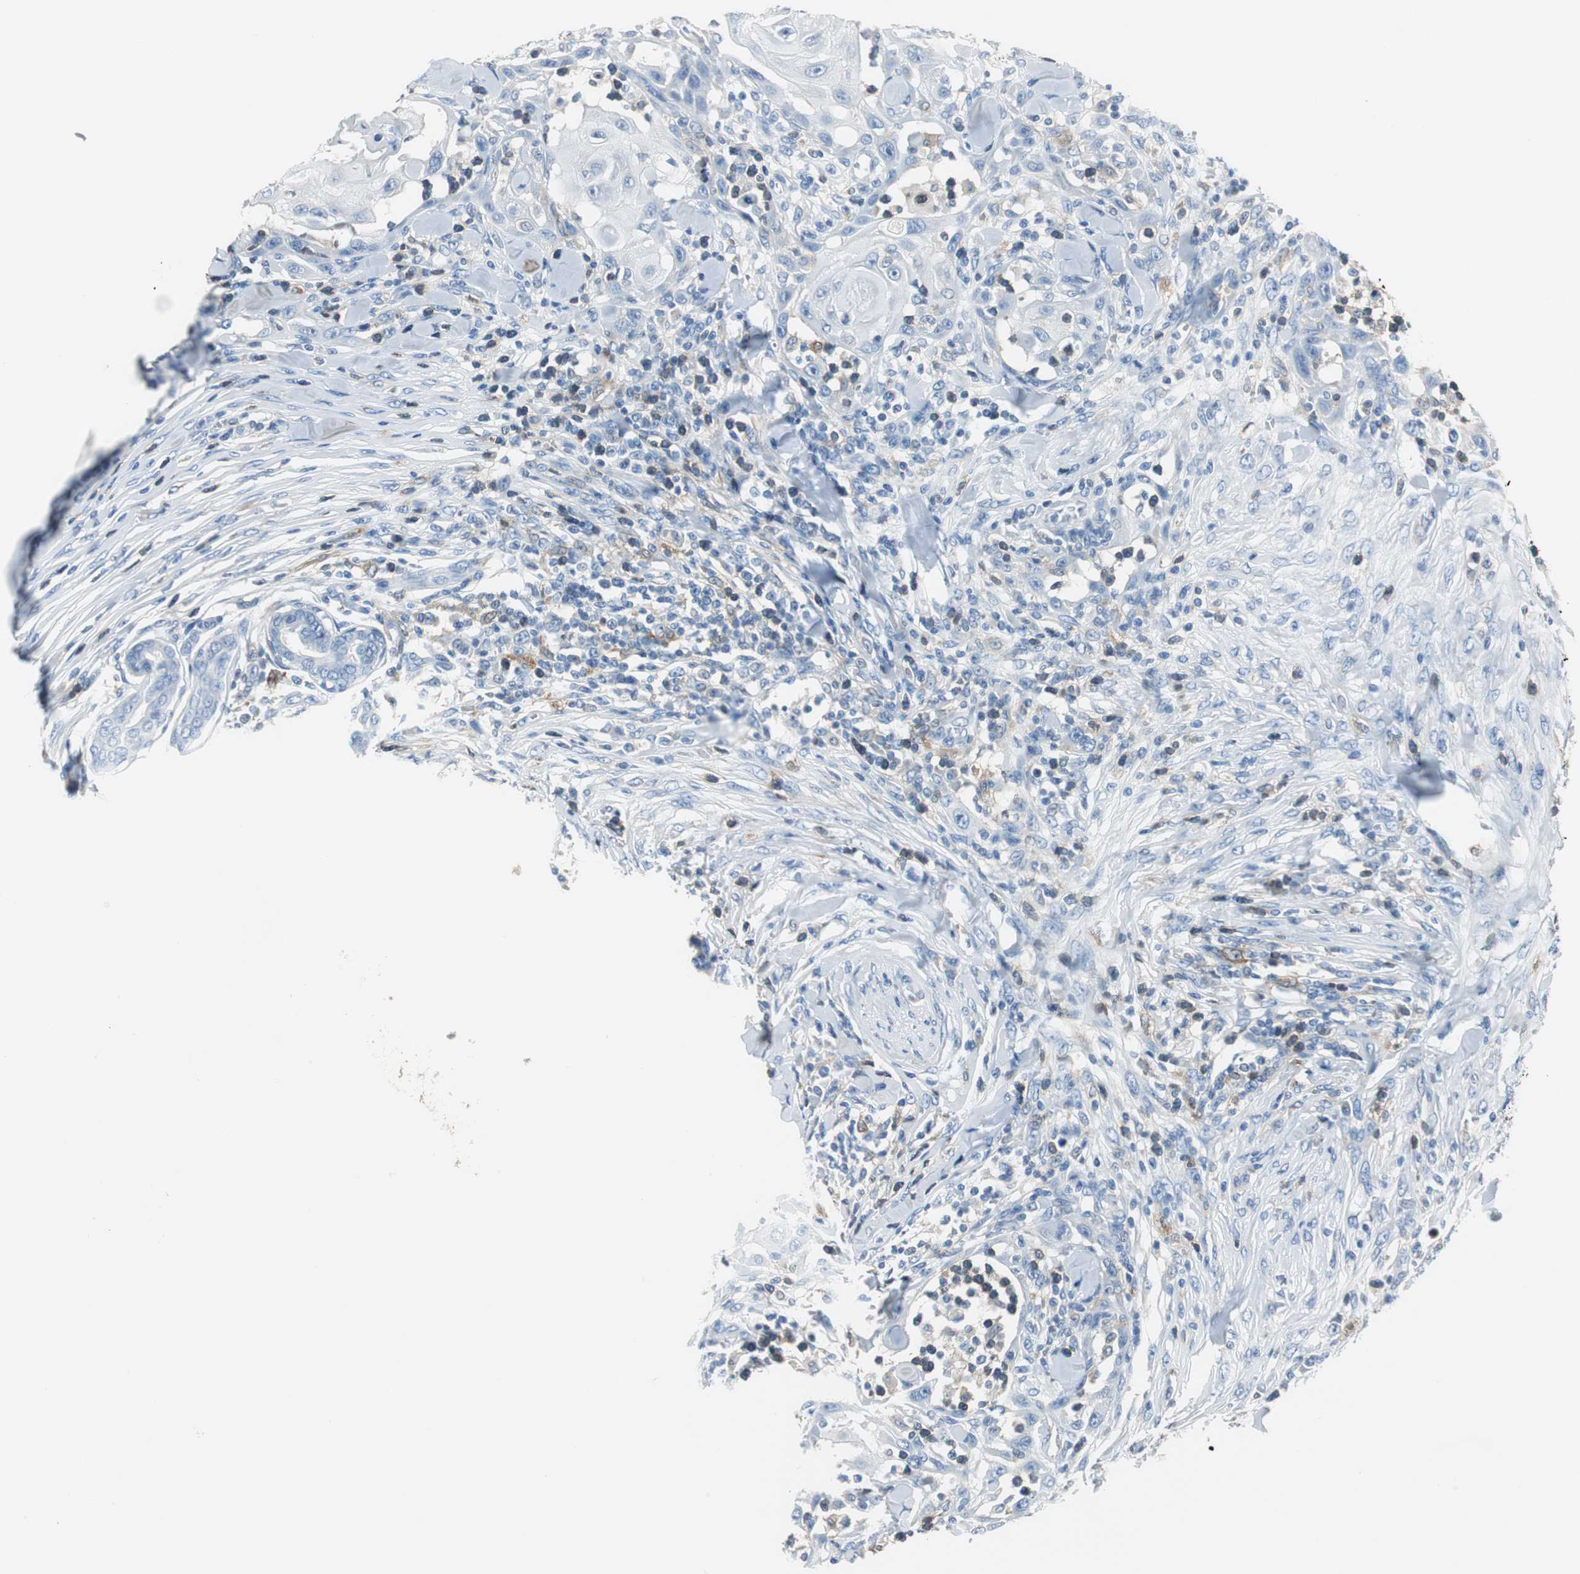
{"staining": {"intensity": "negative", "quantity": "none", "location": "none"}, "tissue": "skin cancer", "cell_type": "Tumor cells", "image_type": "cancer", "snomed": [{"axis": "morphology", "description": "Squamous cell carcinoma, NOS"}, {"axis": "topography", "description": "Skin"}], "caption": "Human skin cancer (squamous cell carcinoma) stained for a protein using immunohistochemistry (IHC) exhibits no expression in tumor cells.", "gene": "FBP1", "patient": {"sex": "male", "age": 24}}